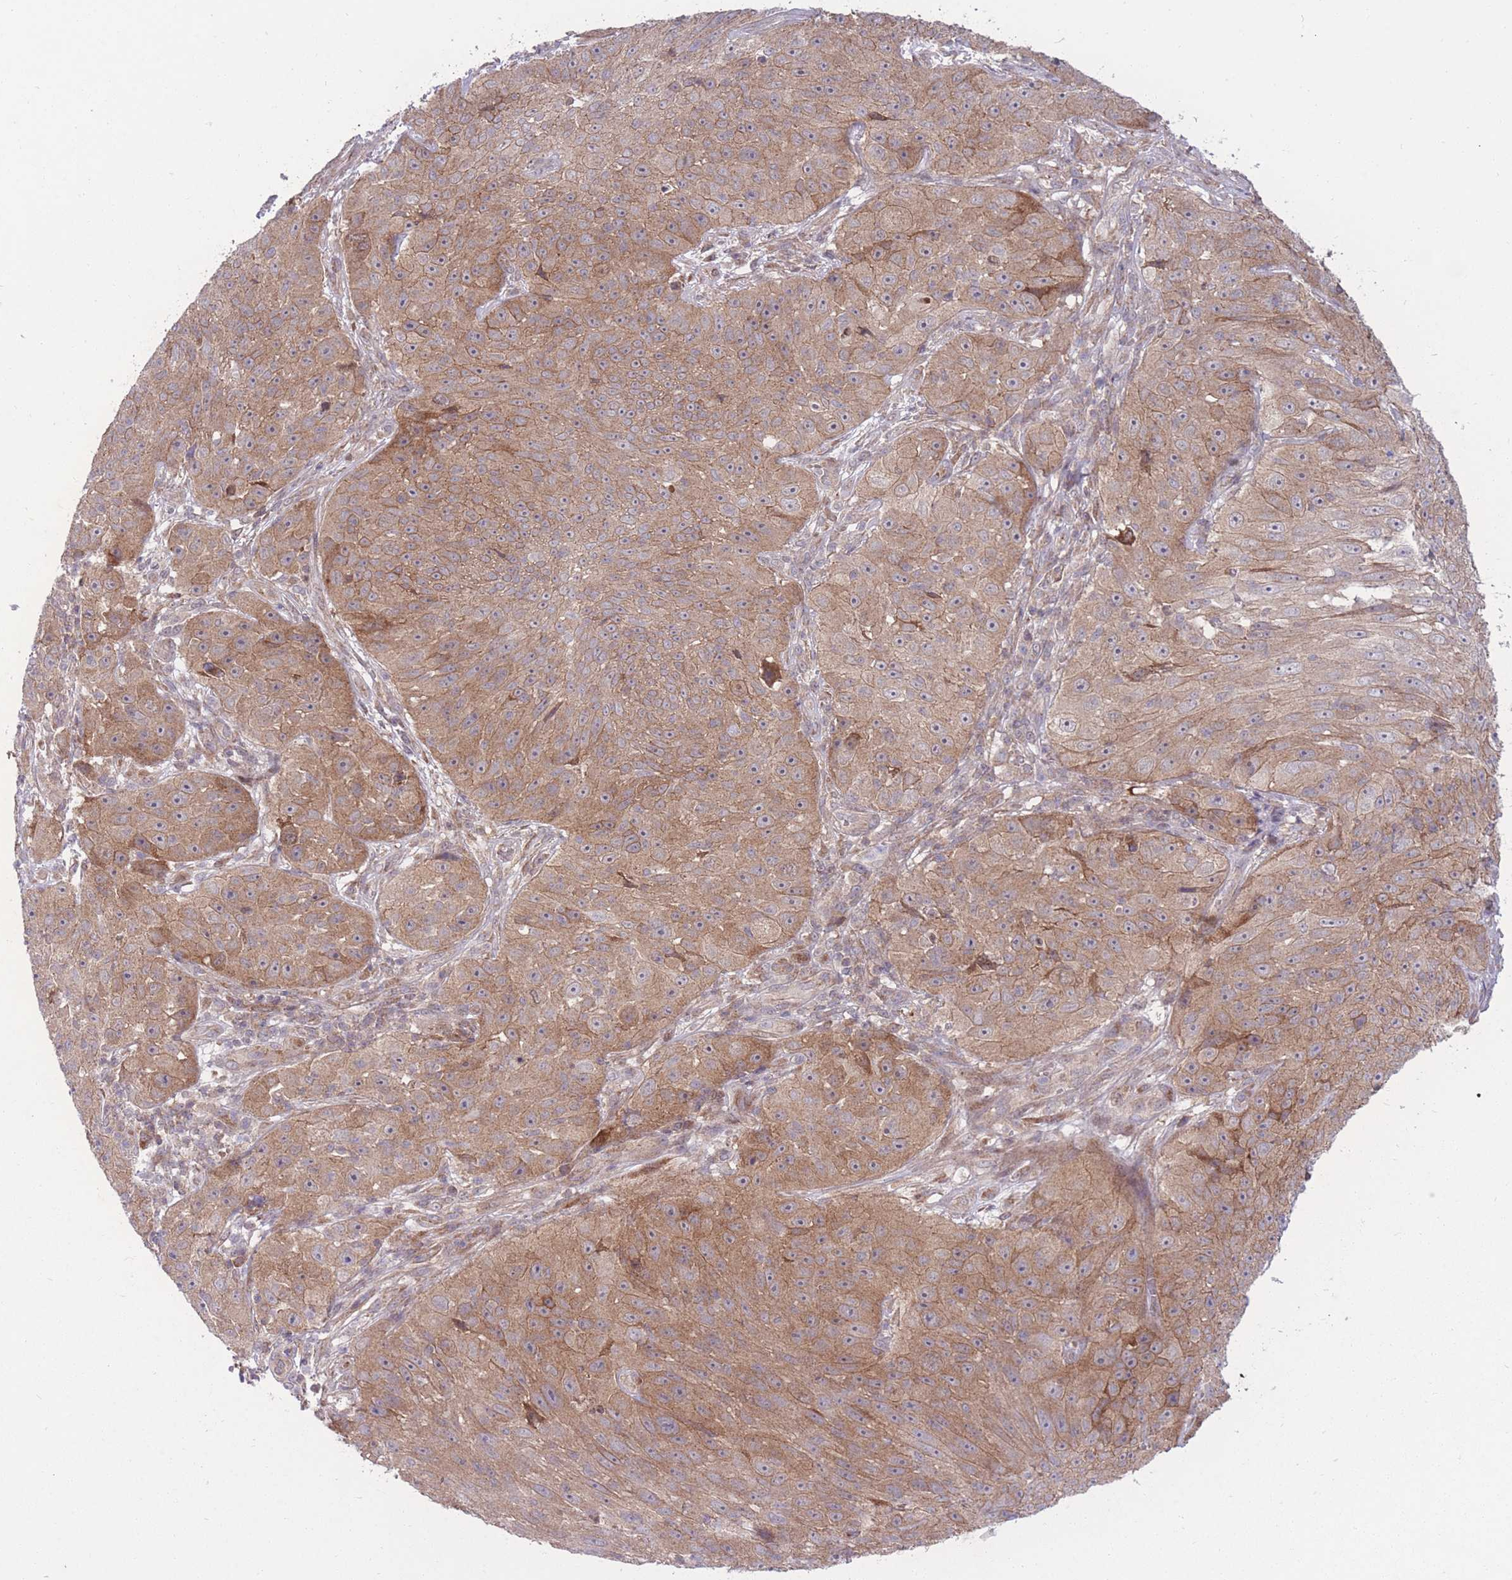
{"staining": {"intensity": "moderate", "quantity": ">75%", "location": "cytoplasmic/membranous"}, "tissue": "skin cancer", "cell_type": "Tumor cells", "image_type": "cancer", "snomed": [{"axis": "morphology", "description": "Squamous cell carcinoma, NOS"}, {"axis": "topography", "description": "Skin"}], "caption": "A micrograph of skin cancer (squamous cell carcinoma) stained for a protein exhibits moderate cytoplasmic/membranous brown staining in tumor cells. Immunohistochemistry stains the protein in brown and the nuclei are stained blue.", "gene": "RIC8A", "patient": {"sex": "female", "age": 87}}